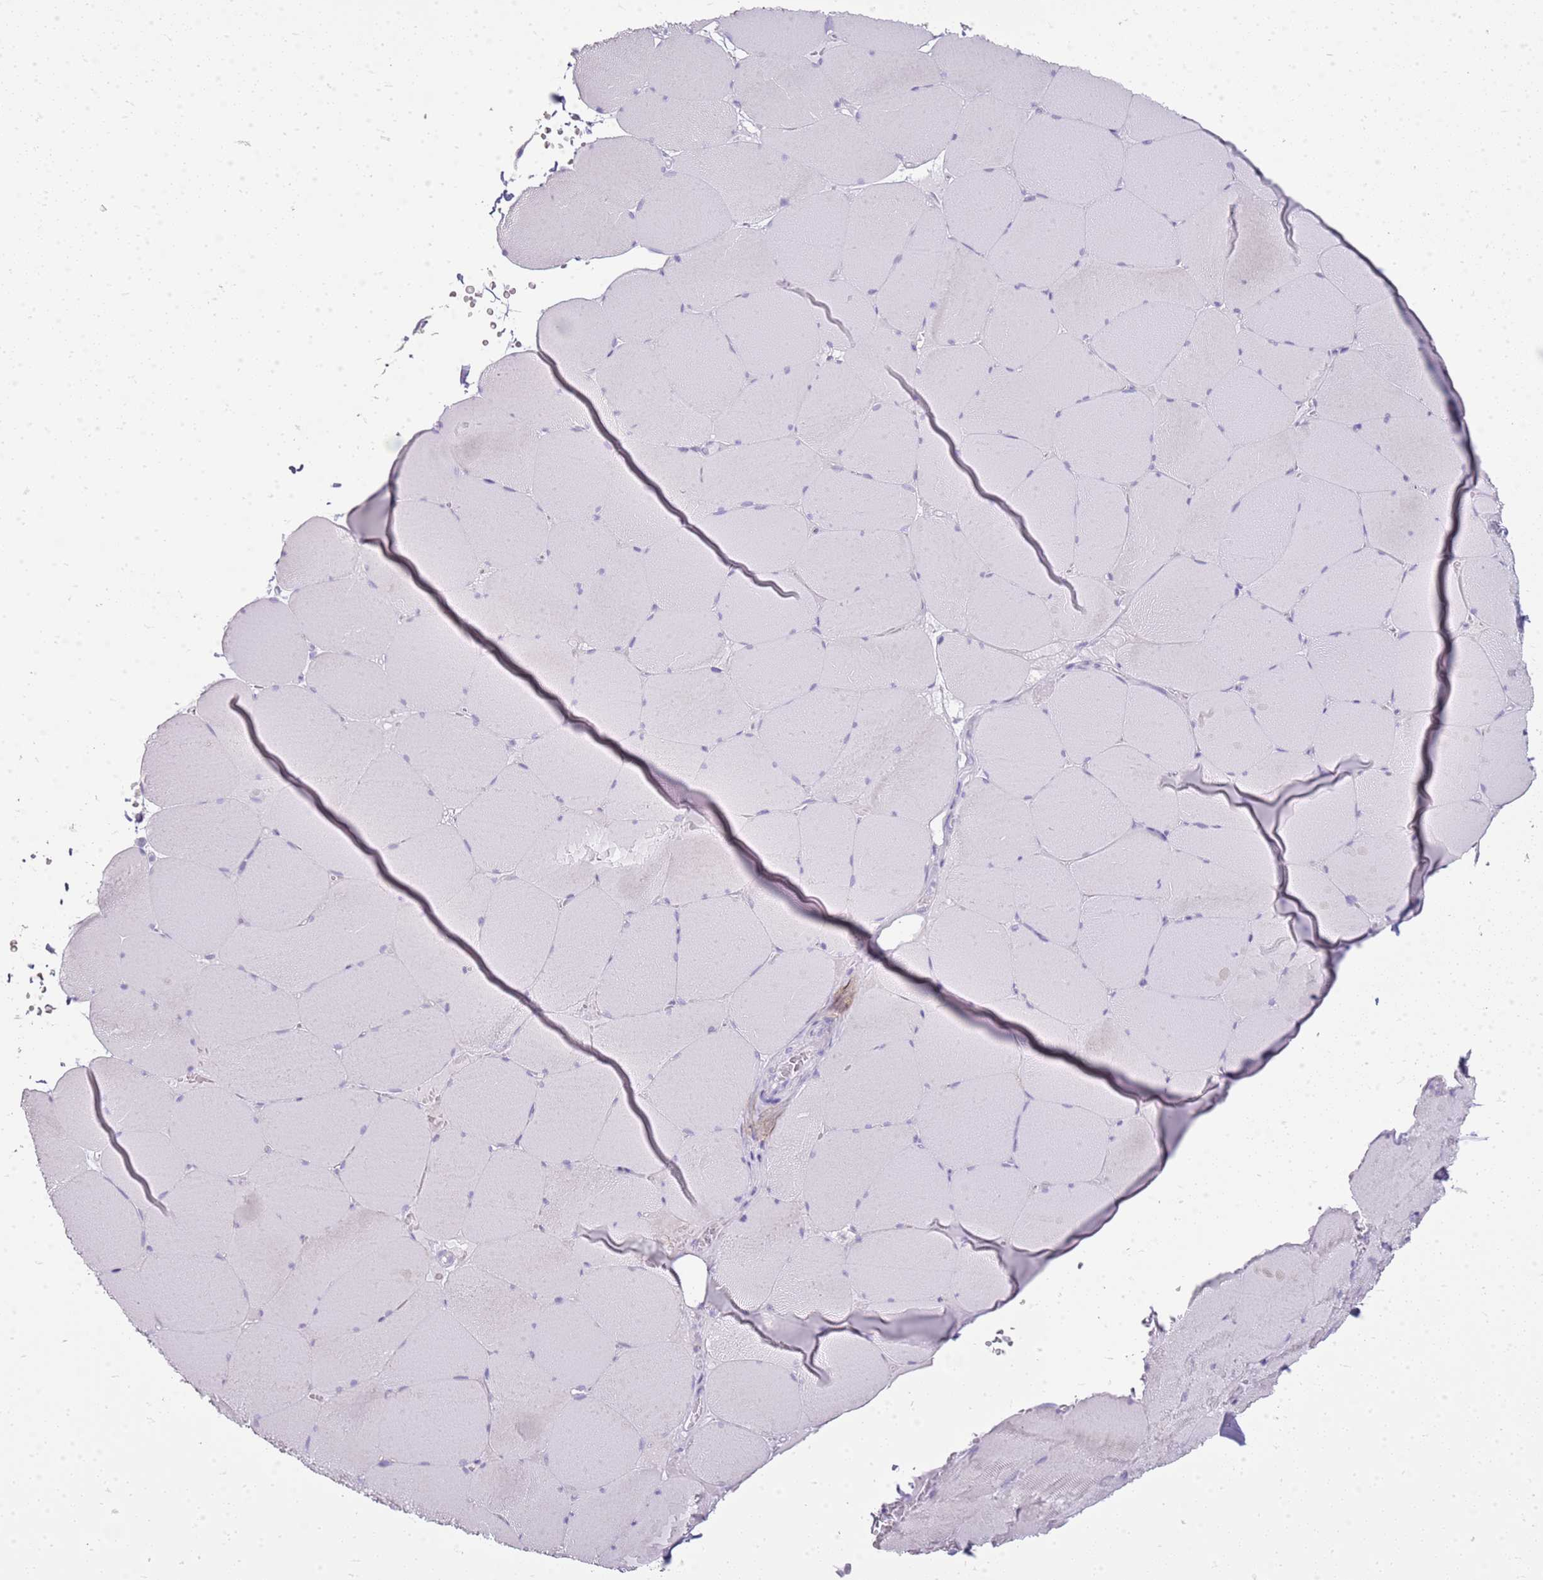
{"staining": {"intensity": "negative", "quantity": "none", "location": "none"}, "tissue": "skeletal muscle", "cell_type": "Myocytes", "image_type": "normal", "snomed": [{"axis": "morphology", "description": "Normal tissue, NOS"}, {"axis": "topography", "description": "Skeletal muscle"}, {"axis": "topography", "description": "Head-Neck"}], "caption": "Protein analysis of normal skeletal muscle demonstrates no significant staining in myocytes. (DAB immunohistochemistry, high magnification).", "gene": "CA8", "patient": {"sex": "male", "age": 66}}